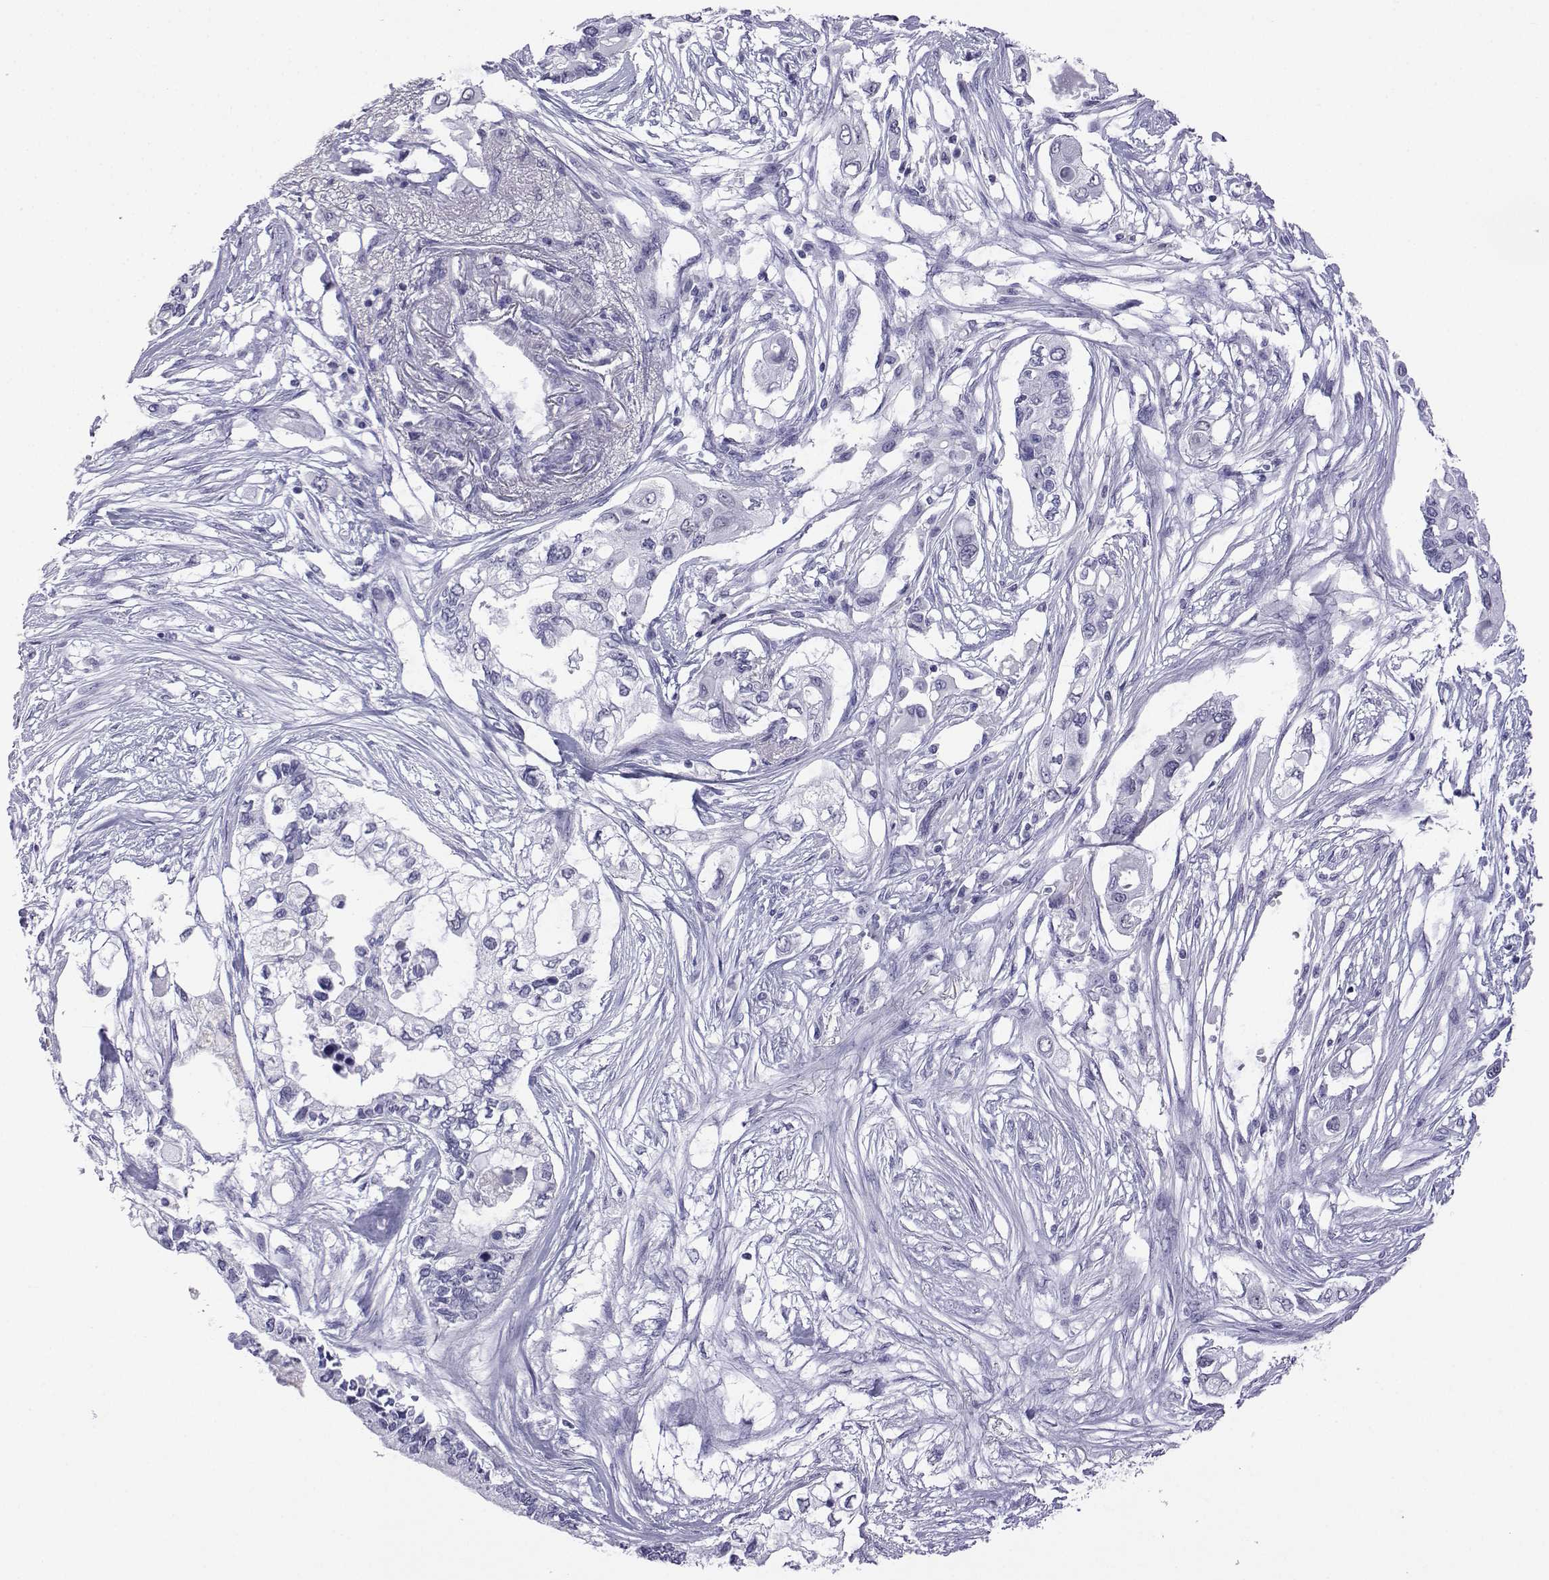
{"staining": {"intensity": "negative", "quantity": "none", "location": "none"}, "tissue": "pancreatic cancer", "cell_type": "Tumor cells", "image_type": "cancer", "snomed": [{"axis": "morphology", "description": "Adenocarcinoma, NOS"}, {"axis": "topography", "description": "Pancreas"}], "caption": "DAB immunohistochemical staining of human pancreatic adenocarcinoma displays no significant expression in tumor cells.", "gene": "ACTL7A", "patient": {"sex": "female", "age": 63}}